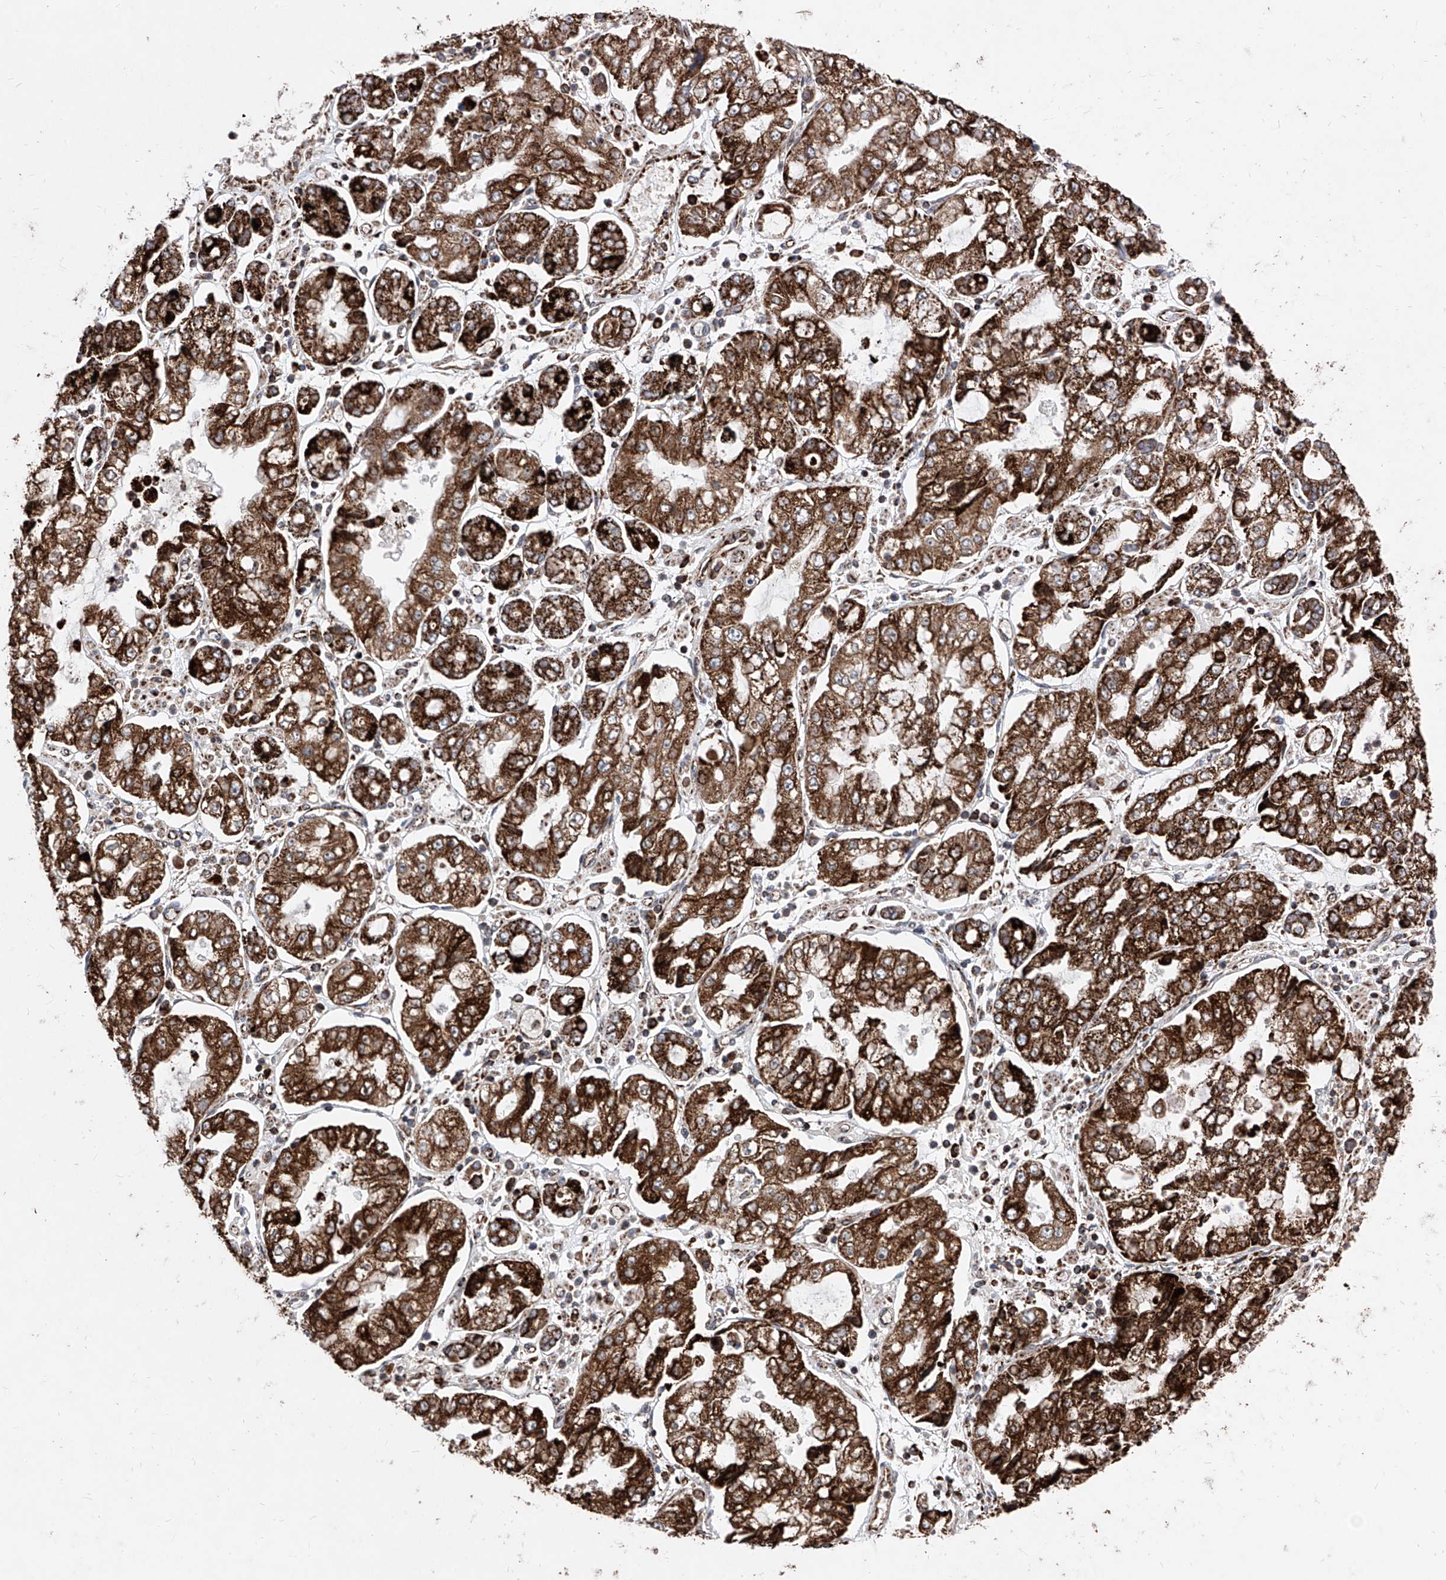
{"staining": {"intensity": "strong", "quantity": ">75%", "location": "cytoplasmic/membranous"}, "tissue": "stomach cancer", "cell_type": "Tumor cells", "image_type": "cancer", "snomed": [{"axis": "morphology", "description": "Adenocarcinoma, NOS"}, {"axis": "topography", "description": "Stomach"}], "caption": "Protein analysis of stomach cancer tissue demonstrates strong cytoplasmic/membranous staining in approximately >75% of tumor cells. (brown staining indicates protein expression, while blue staining denotes nuclei).", "gene": "SEMA6A", "patient": {"sex": "male", "age": 76}}